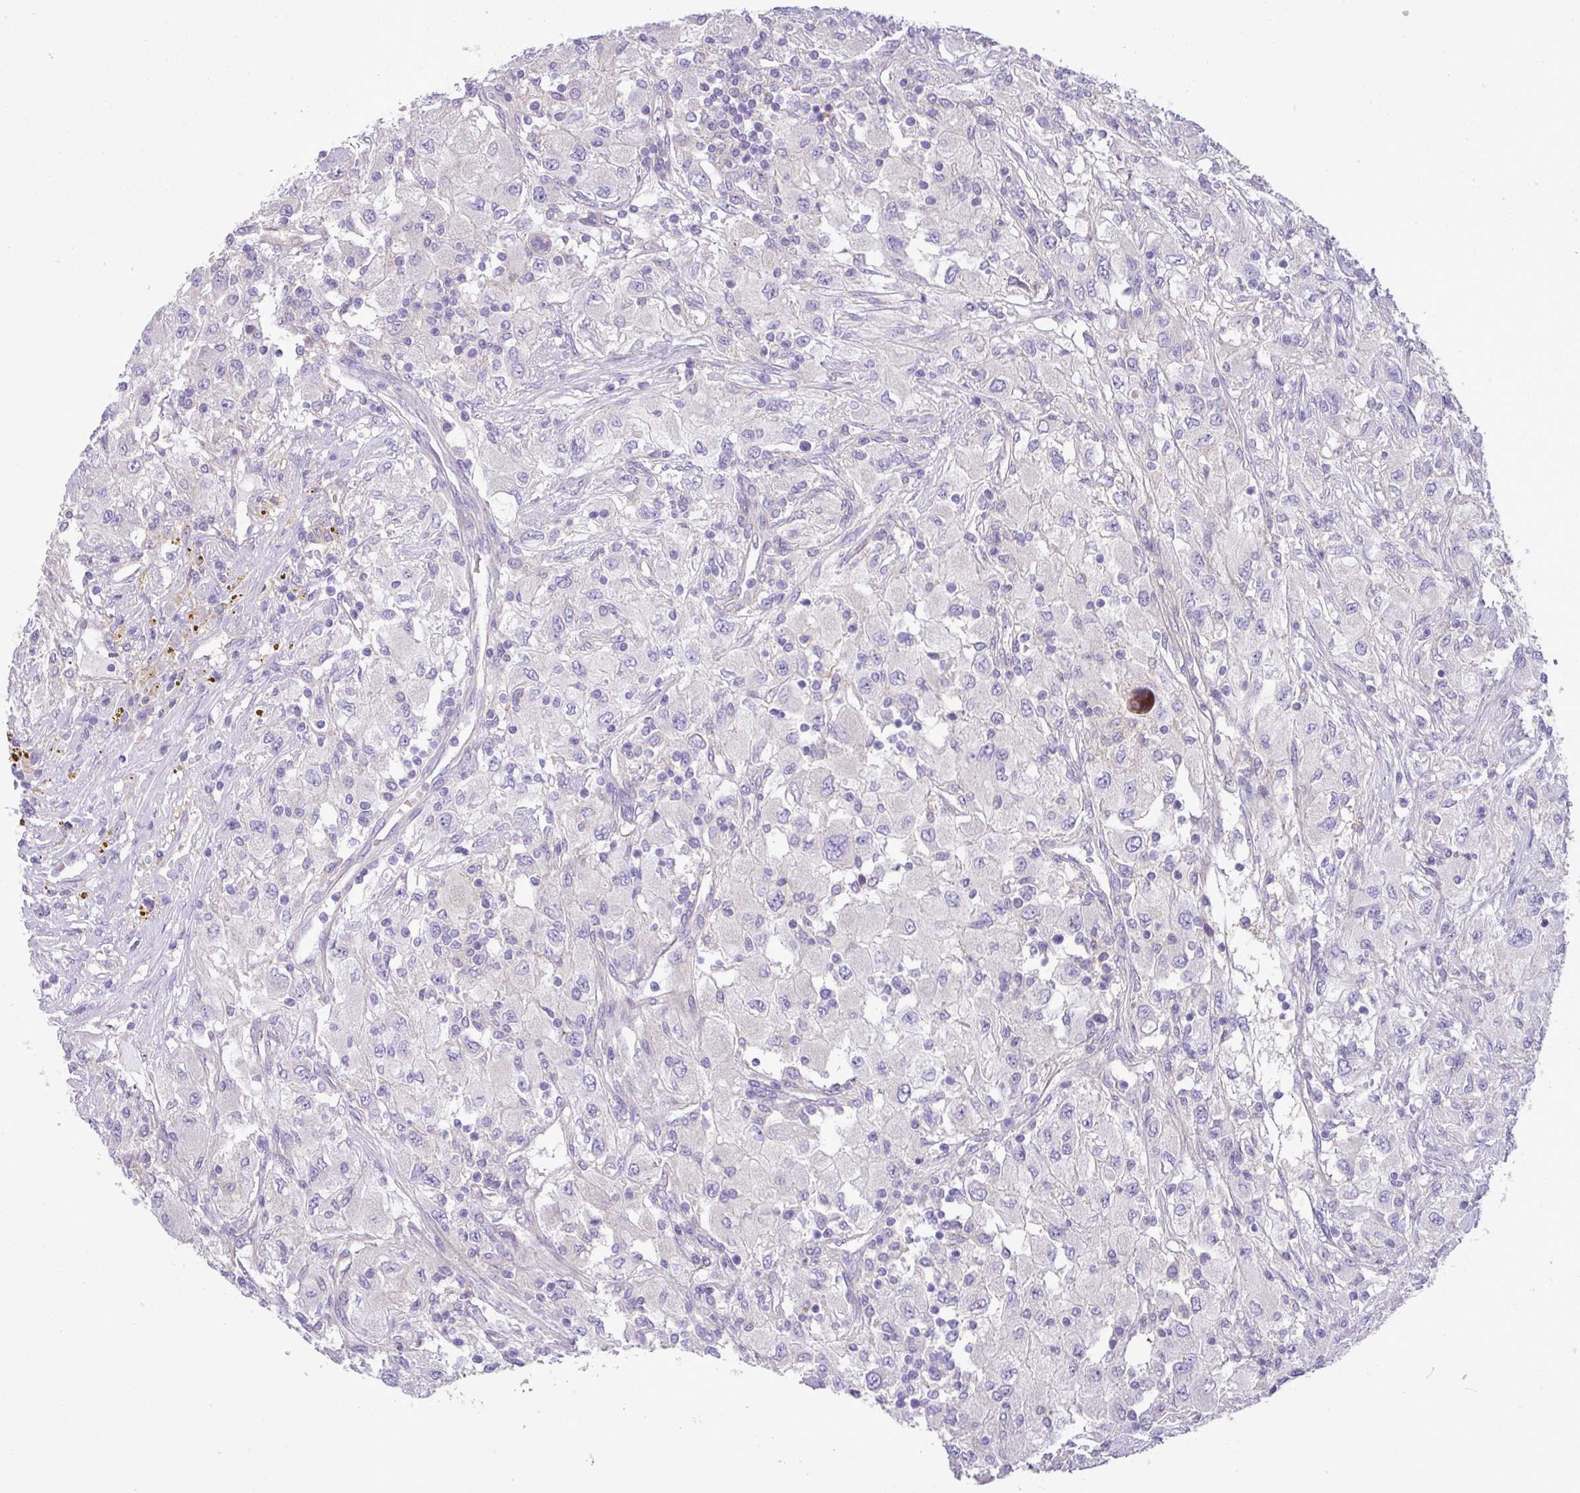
{"staining": {"intensity": "negative", "quantity": "none", "location": "none"}, "tissue": "renal cancer", "cell_type": "Tumor cells", "image_type": "cancer", "snomed": [{"axis": "morphology", "description": "Adenocarcinoma, NOS"}, {"axis": "topography", "description": "Kidney"}], "caption": "Renal cancer was stained to show a protein in brown. There is no significant expression in tumor cells.", "gene": "KIRREL3", "patient": {"sex": "female", "age": 67}}